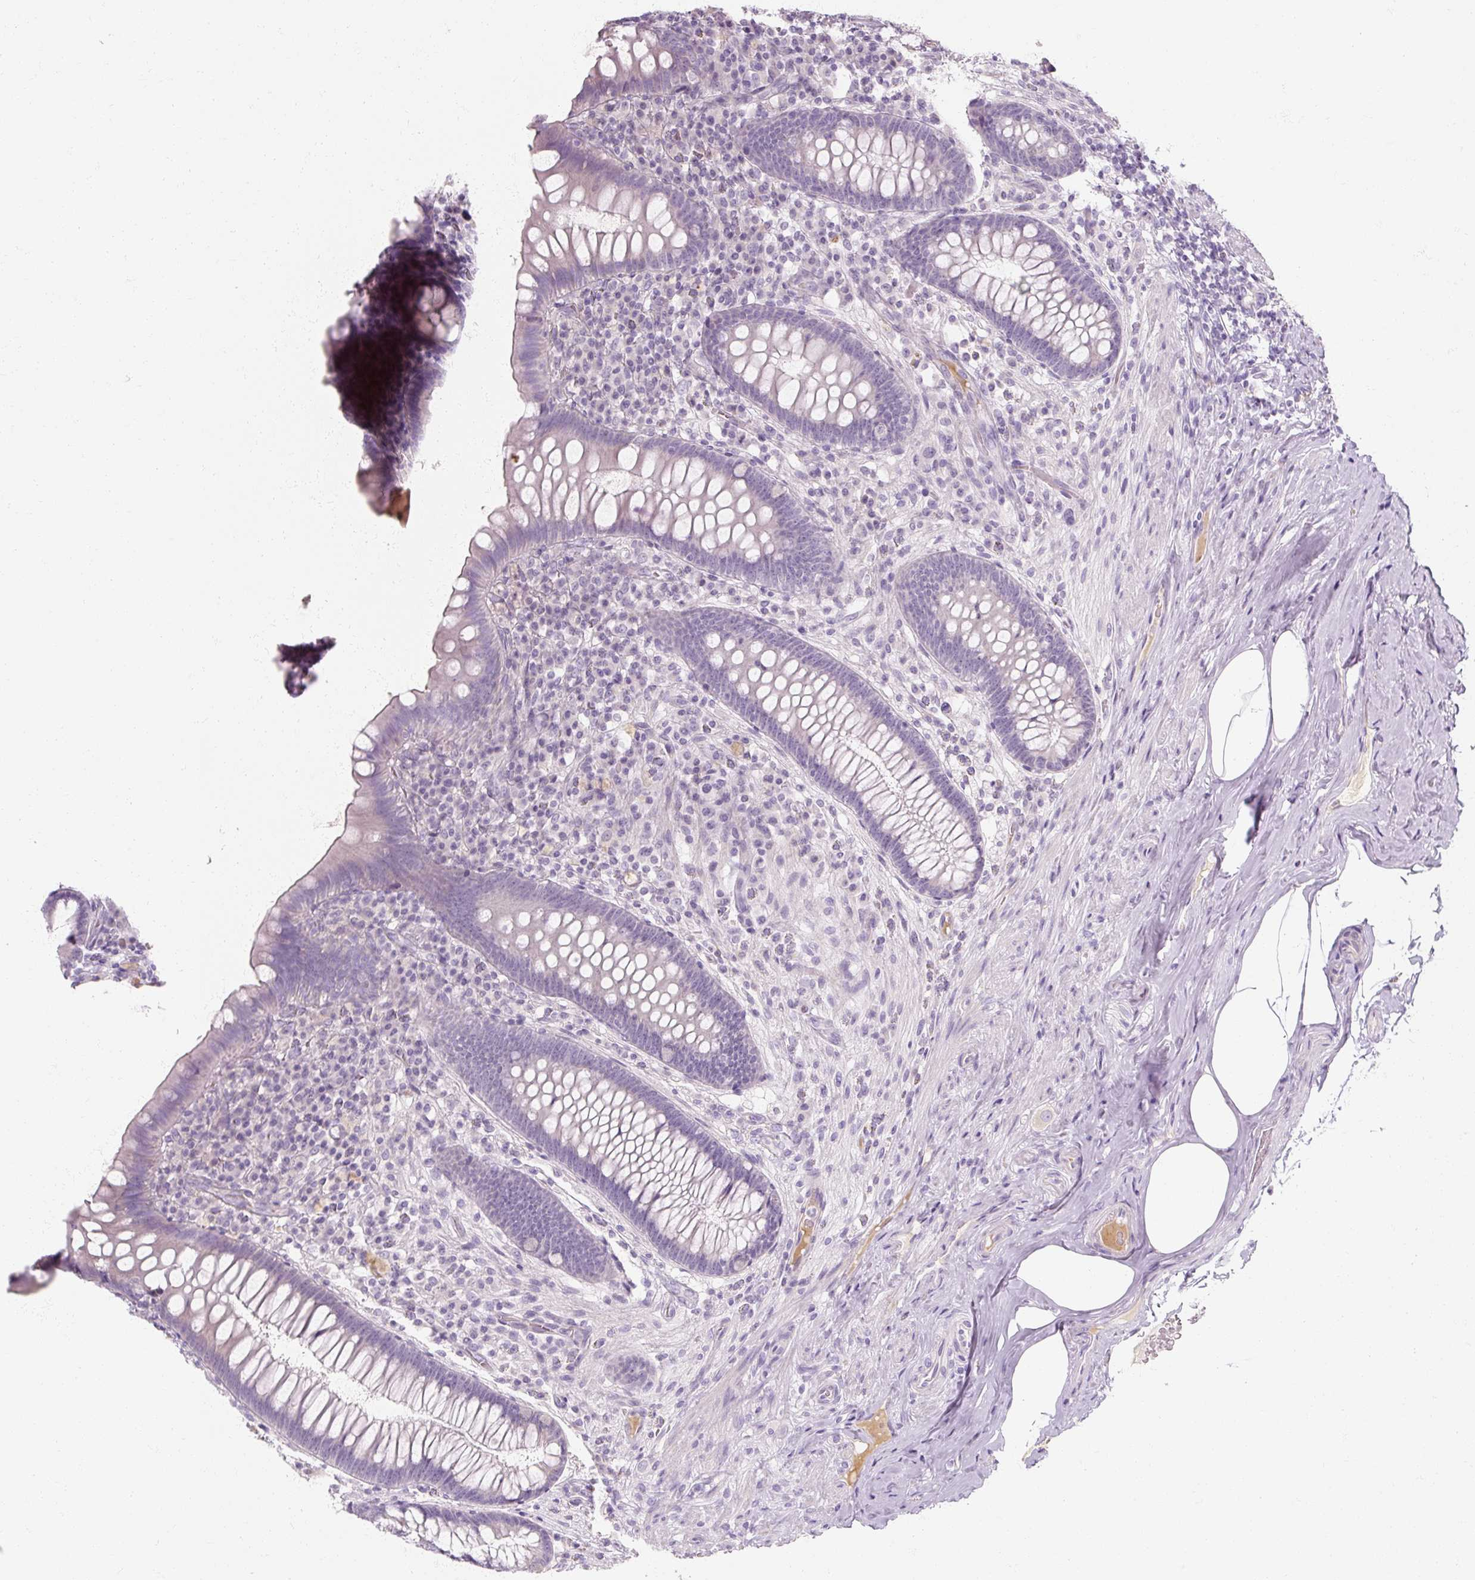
{"staining": {"intensity": "negative", "quantity": "none", "location": "none"}, "tissue": "appendix", "cell_type": "Glandular cells", "image_type": "normal", "snomed": [{"axis": "morphology", "description": "Normal tissue, NOS"}, {"axis": "topography", "description": "Appendix"}], "caption": "This is a micrograph of IHC staining of unremarkable appendix, which shows no expression in glandular cells. (Stains: DAB IHC with hematoxylin counter stain, Microscopy: brightfield microscopy at high magnification).", "gene": "NFE2L3", "patient": {"sex": "male", "age": 71}}